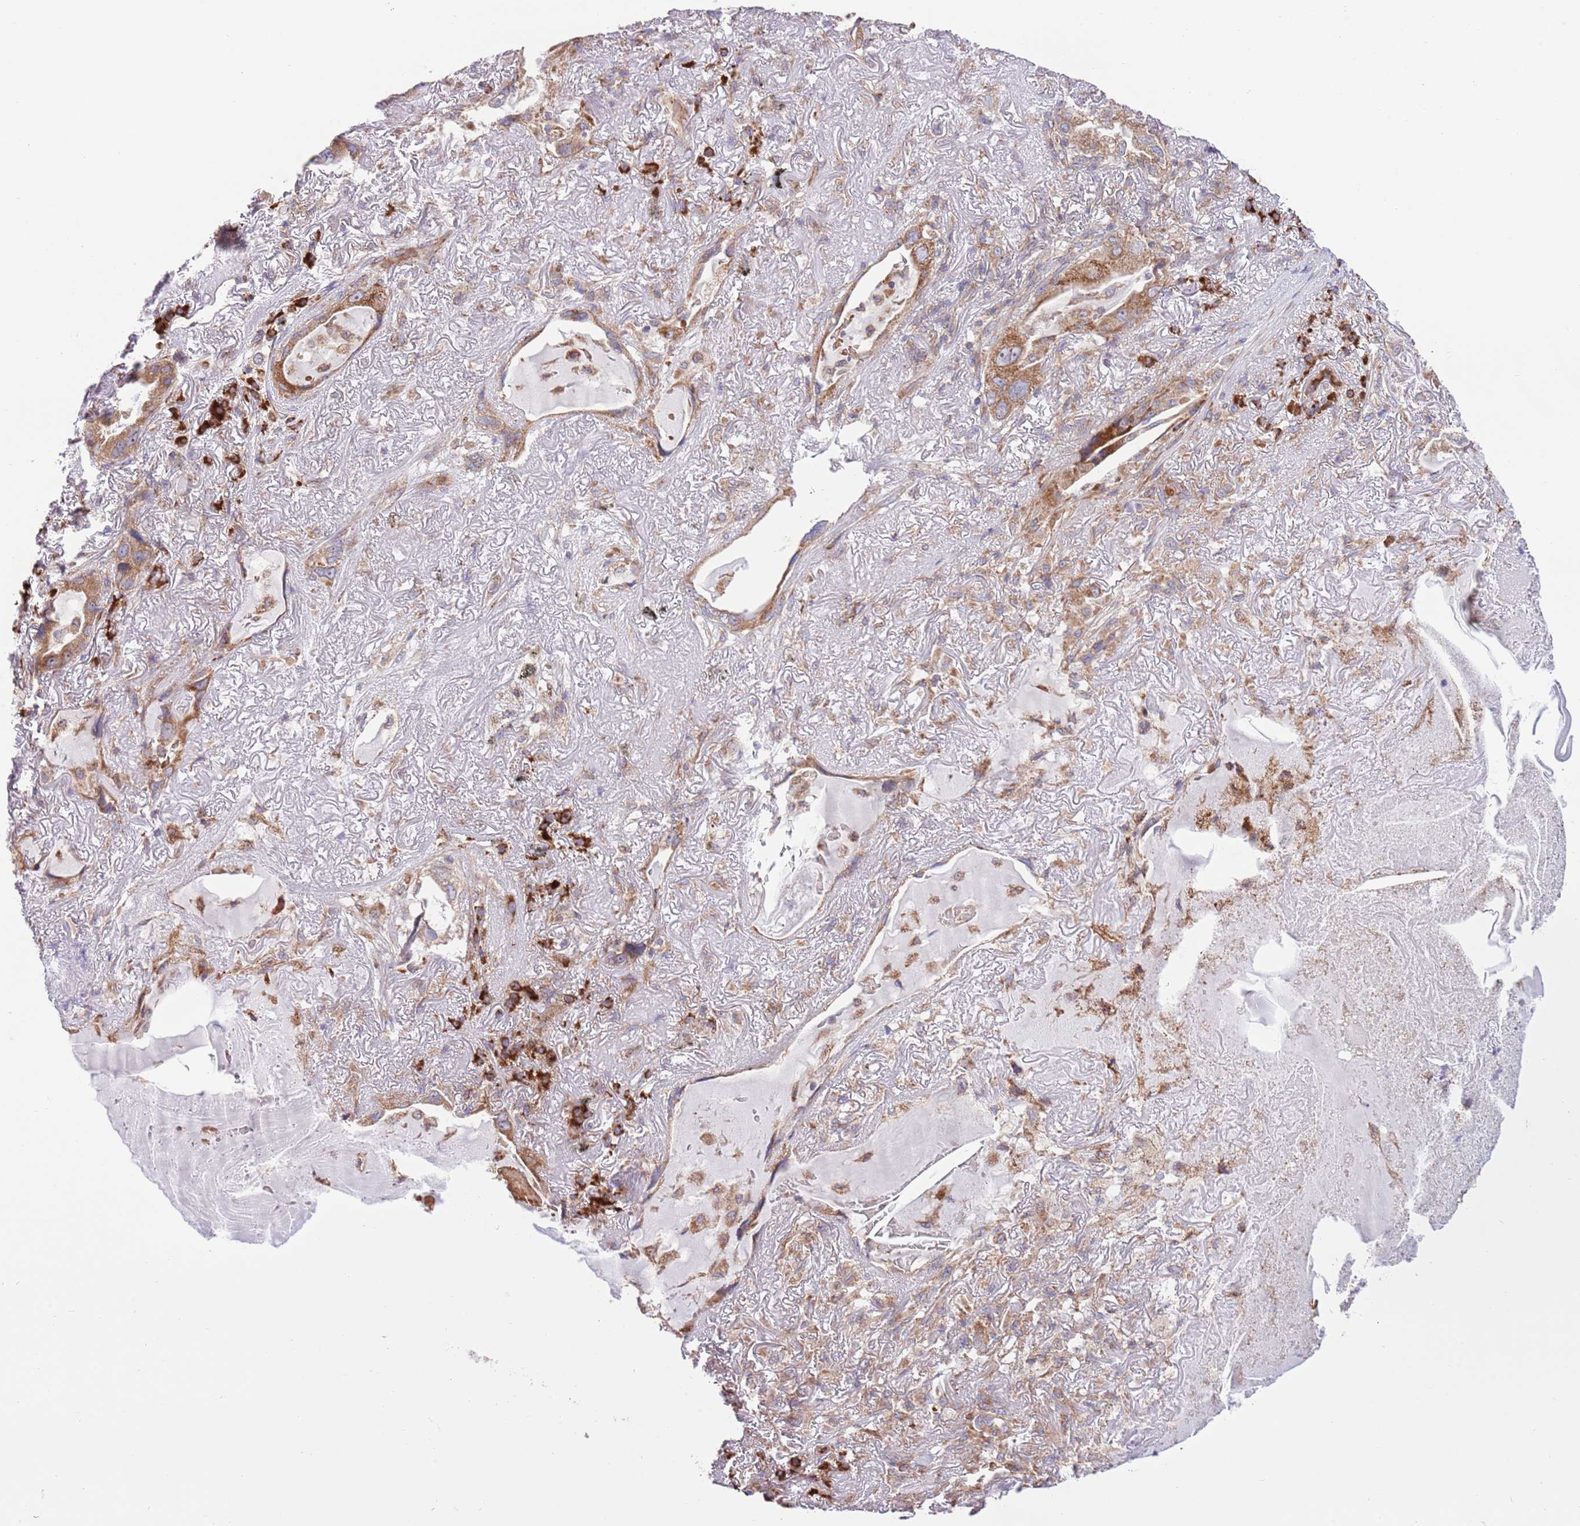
{"staining": {"intensity": "moderate", "quantity": ">75%", "location": "cytoplasmic/membranous"}, "tissue": "lung cancer", "cell_type": "Tumor cells", "image_type": "cancer", "snomed": [{"axis": "morphology", "description": "Adenocarcinoma, NOS"}, {"axis": "topography", "description": "Lung"}], "caption": "Lung adenocarcinoma stained for a protein (brown) reveals moderate cytoplasmic/membranous positive staining in approximately >75% of tumor cells.", "gene": "DAND5", "patient": {"sex": "female", "age": 69}}